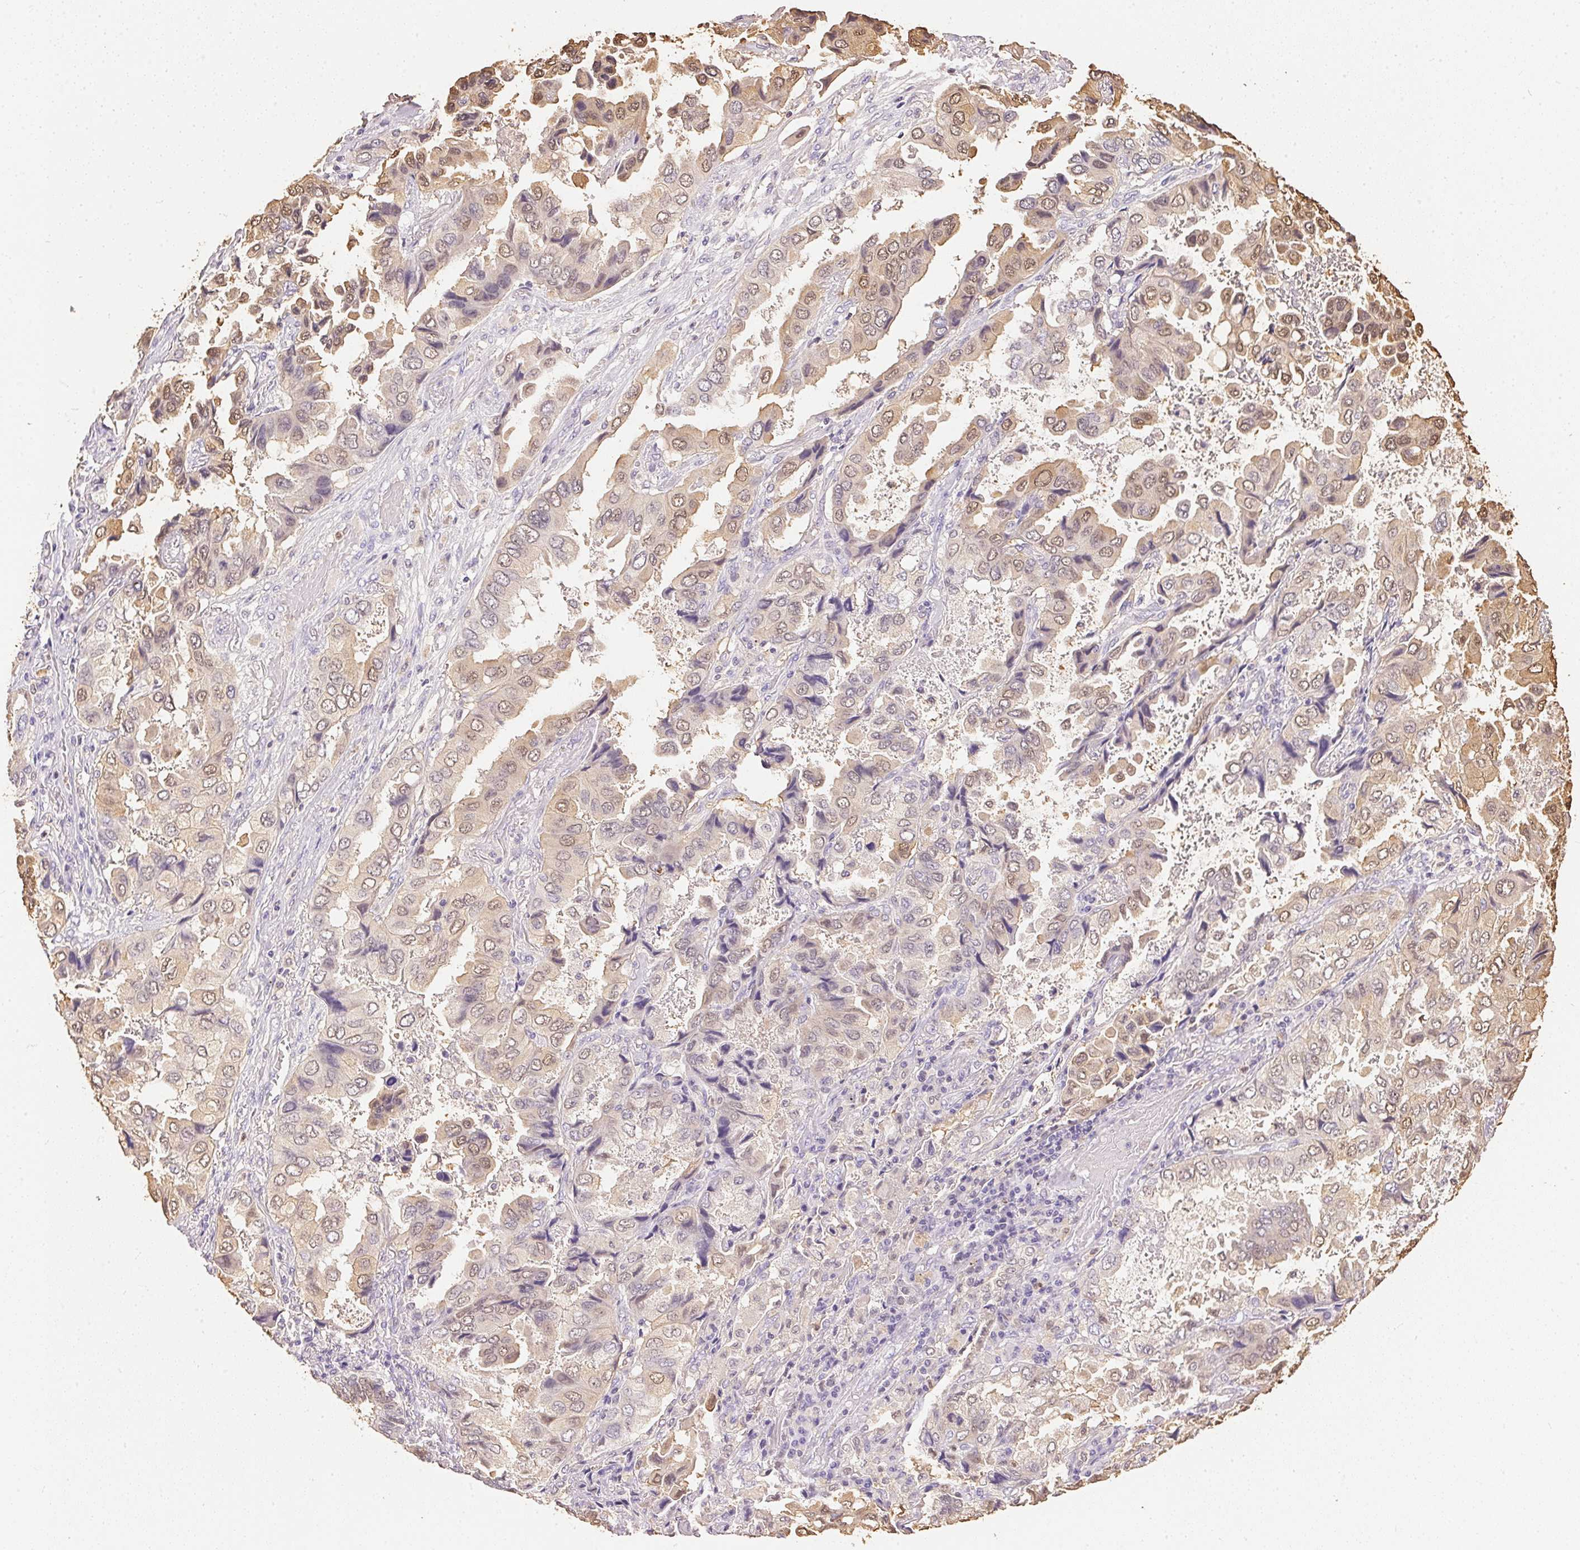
{"staining": {"intensity": "weak", "quantity": "25%-75%", "location": "cytoplasmic/membranous,nuclear"}, "tissue": "lung cancer", "cell_type": "Tumor cells", "image_type": "cancer", "snomed": [{"axis": "morphology", "description": "Aneuploidy"}, {"axis": "morphology", "description": "Adenocarcinoma, NOS"}, {"axis": "morphology", "description": "Adenocarcinoma, metastatic, NOS"}, {"axis": "topography", "description": "Lymph node"}, {"axis": "topography", "description": "Lung"}], "caption": "A micrograph of lung adenocarcinoma stained for a protein demonstrates weak cytoplasmic/membranous and nuclear brown staining in tumor cells. The protein is stained brown, and the nuclei are stained in blue (DAB (3,3'-diaminobenzidine) IHC with brightfield microscopy, high magnification).", "gene": "S100A3", "patient": {"sex": "female", "age": 48}}